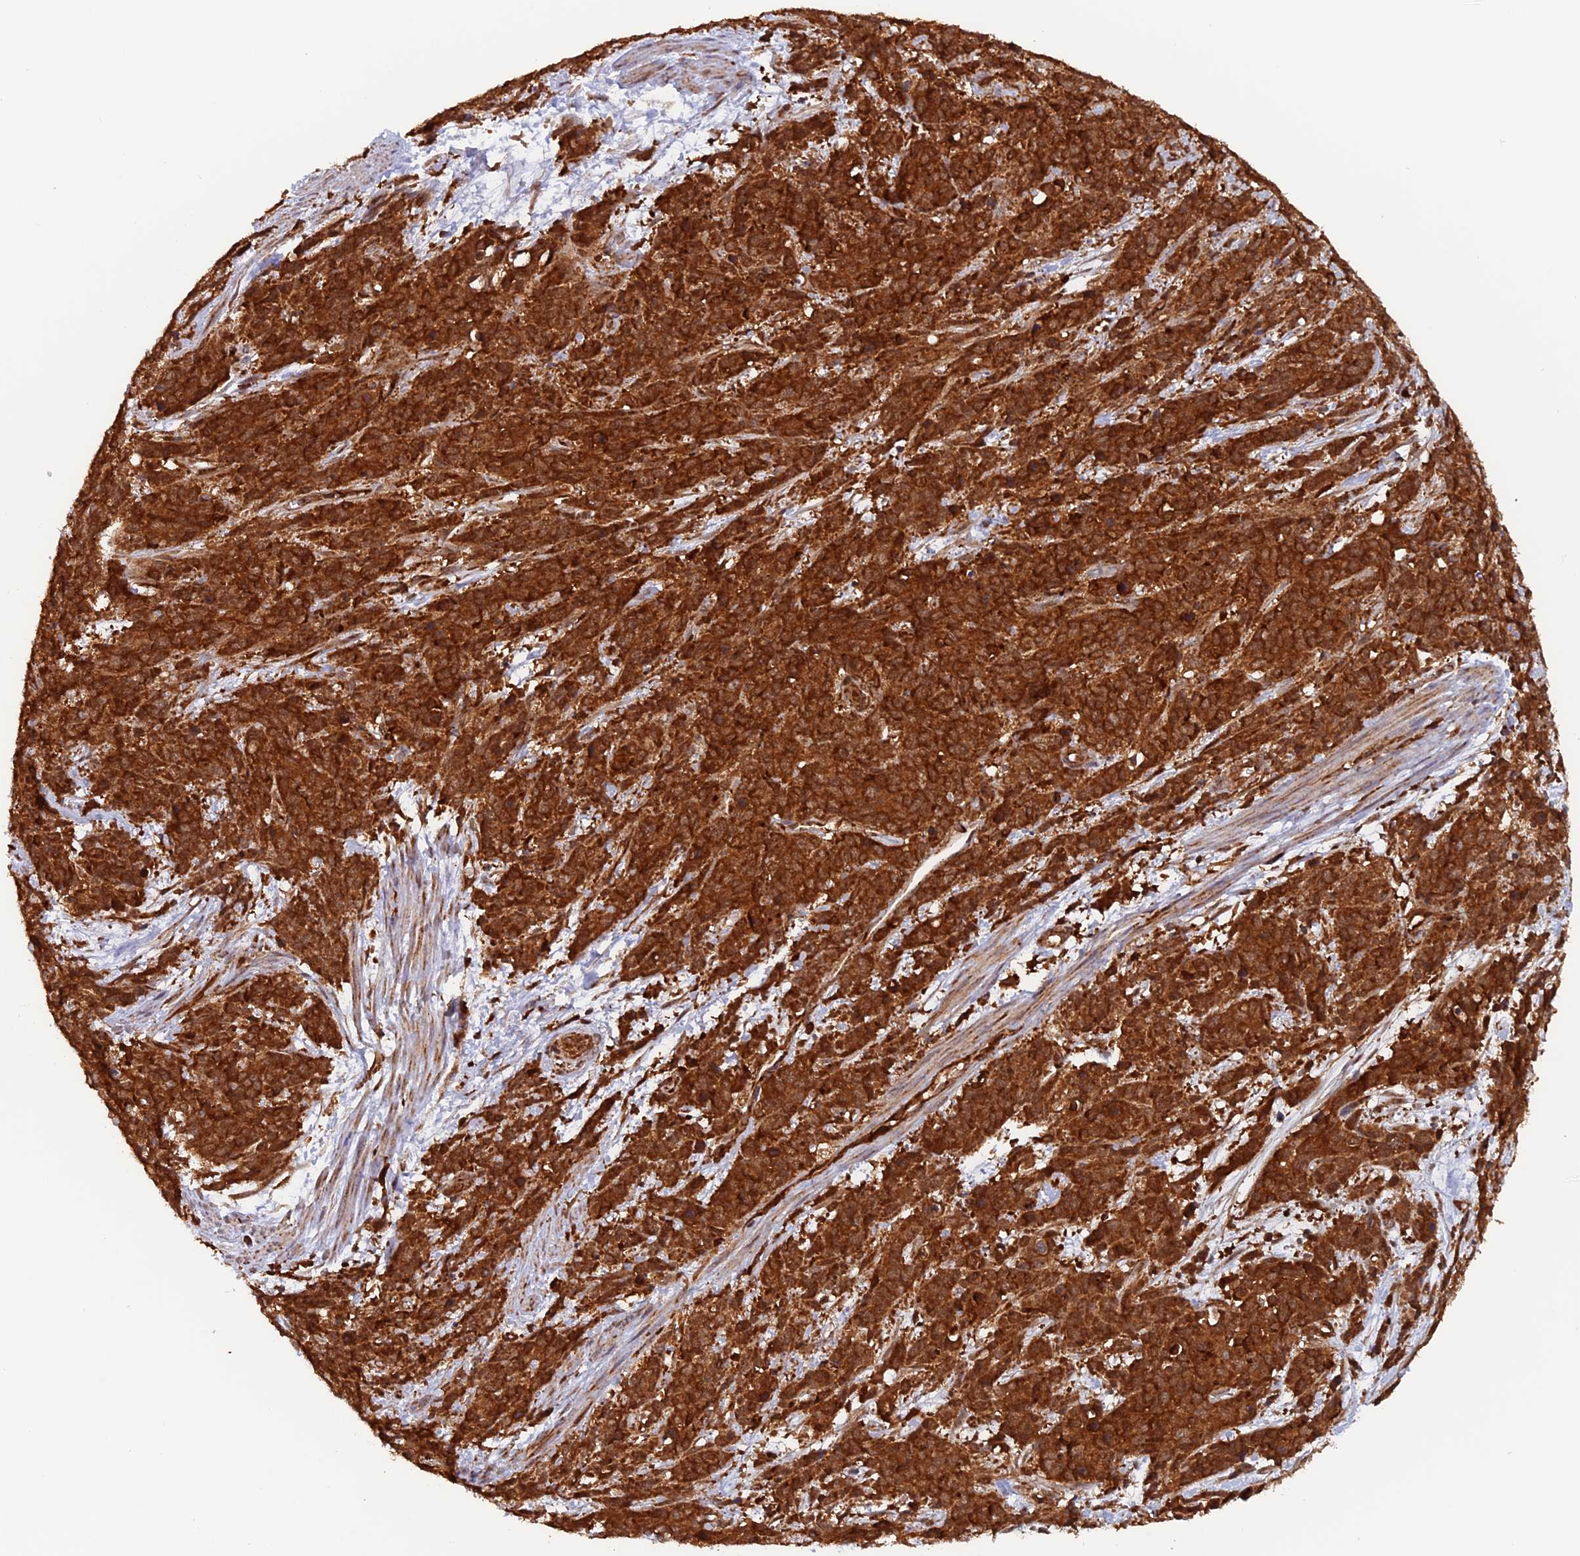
{"staining": {"intensity": "strong", "quantity": ">75%", "location": "cytoplasmic/membranous"}, "tissue": "cervical cancer", "cell_type": "Tumor cells", "image_type": "cancer", "snomed": [{"axis": "morphology", "description": "Squamous cell carcinoma, NOS"}, {"axis": "topography", "description": "Cervix"}], "caption": "A high amount of strong cytoplasmic/membranous positivity is present in approximately >75% of tumor cells in cervical cancer (squamous cell carcinoma) tissue.", "gene": "DTYMK", "patient": {"sex": "female", "age": 60}}